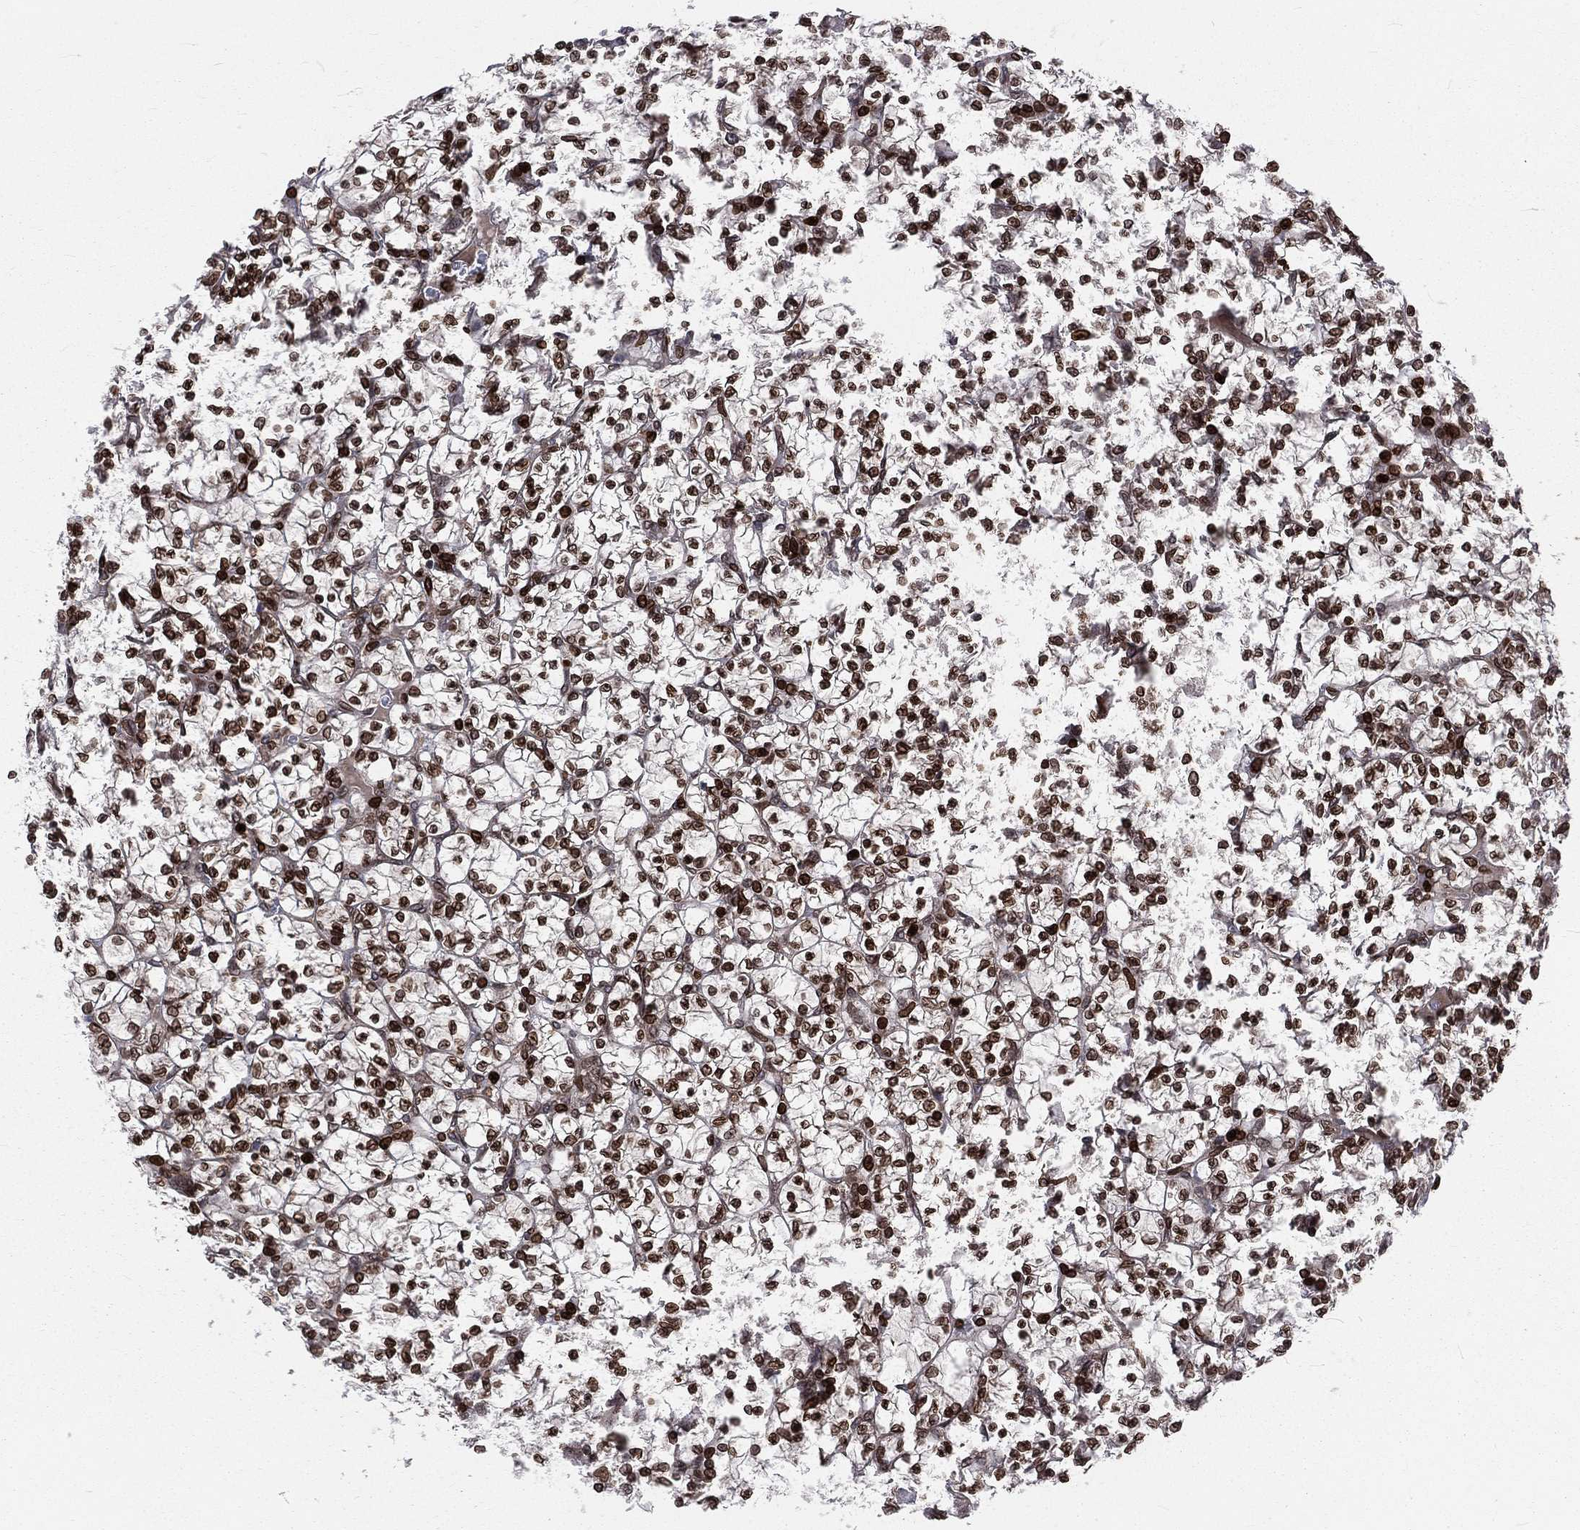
{"staining": {"intensity": "strong", "quantity": ">75%", "location": "nuclear"}, "tissue": "renal cancer", "cell_type": "Tumor cells", "image_type": "cancer", "snomed": [{"axis": "morphology", "description": "Adenocarcinoma, NOS"}, {"axis": "topography", "description": "Kidney"}], "caption": "High-power microscopy captured an immunohistochemistry image of renal adenocarcinoma, revealing strong nuclear expression in about >75% of tumor cells. Immunohistochemistry (ihc) stains the protein of interest in brown and the nuclei are stained blue.", "gene": "LBR", "patient": {"sex": "female", "age": 89}}